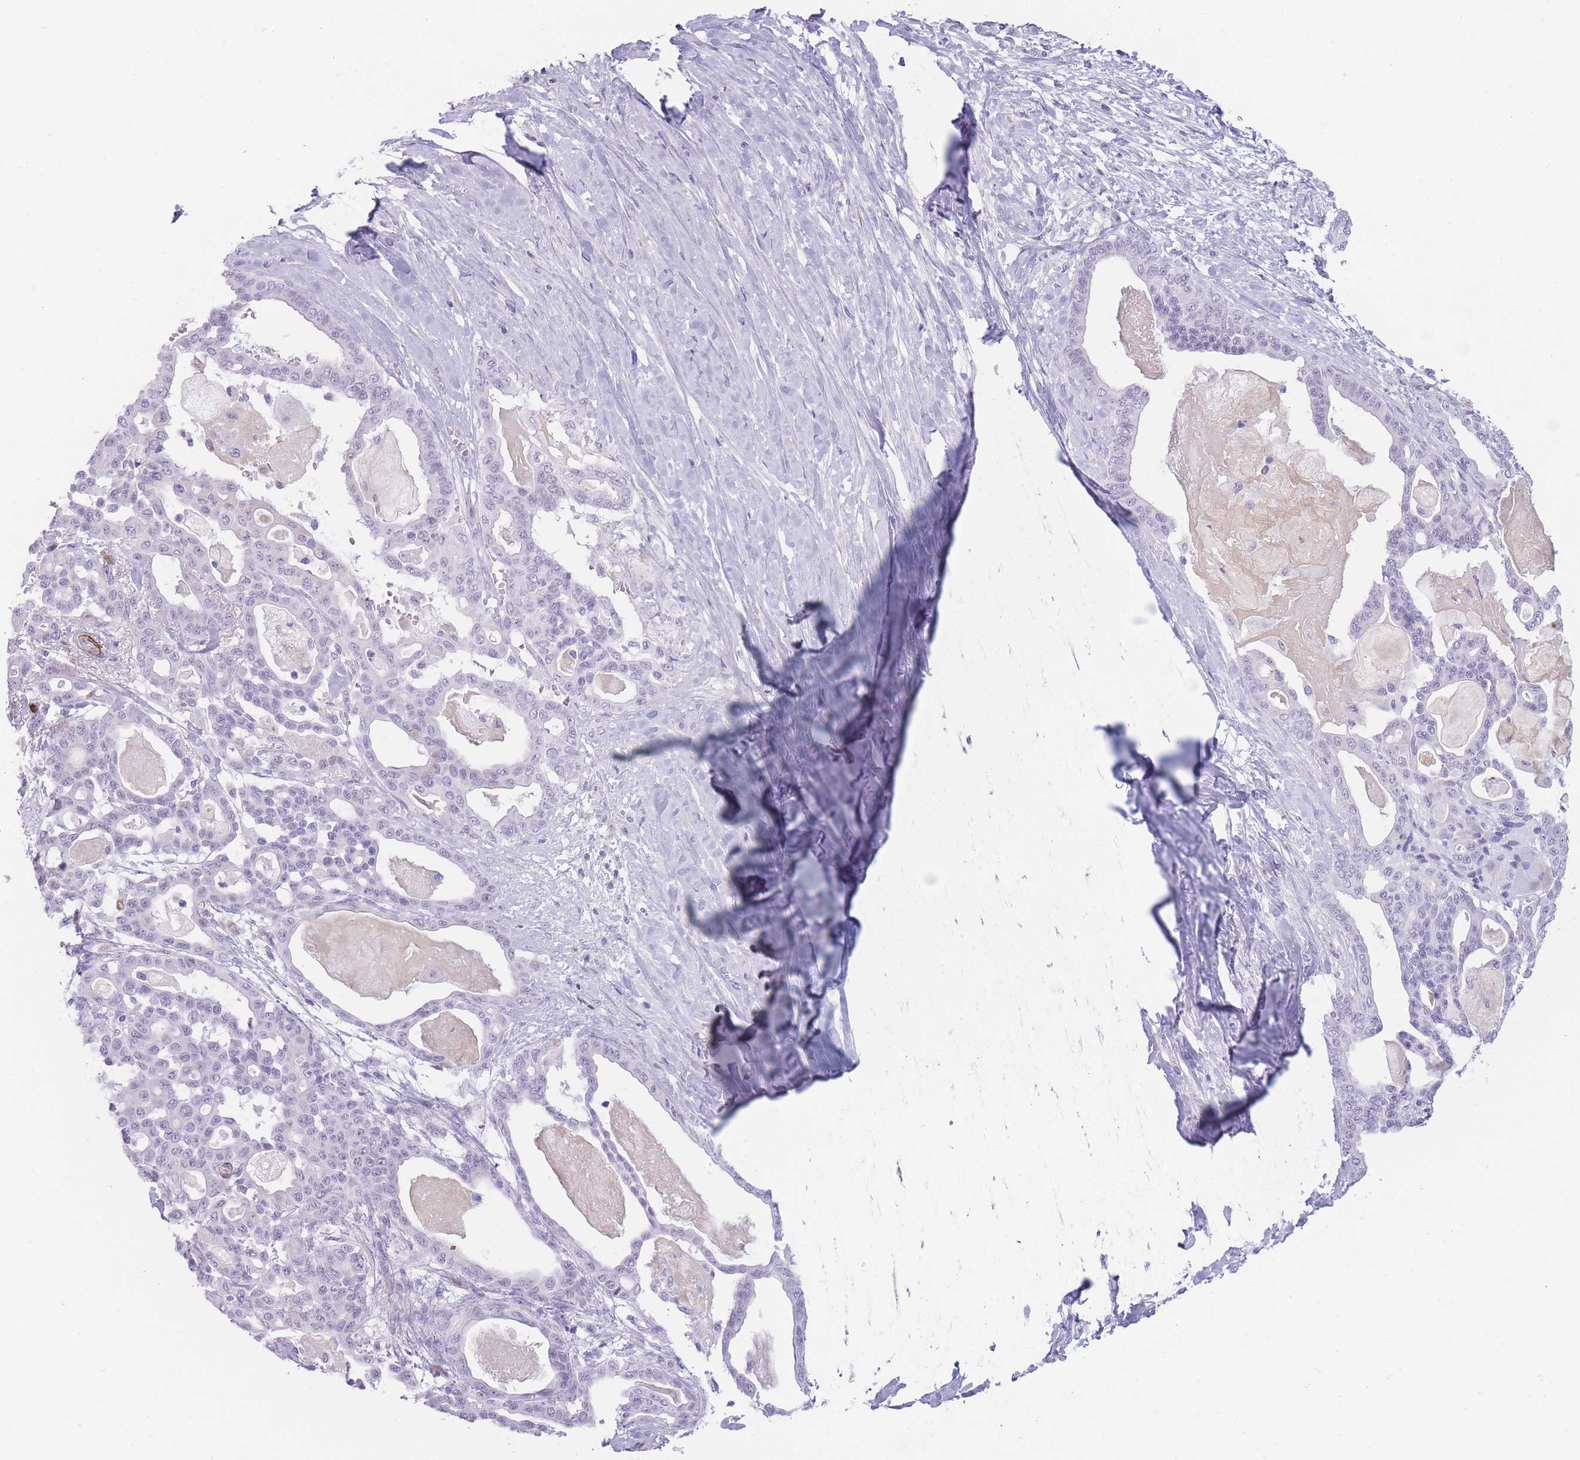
{"staining": {"intensity": "negative", "quantity": "none", "location": "none"}, "tissue": "pancreatic cancer", "cell_type": "Tumor cells", "image_type": "cancer", "snomed": [{"axis": "morphology", "description": "Adenocarcinoma, NOS"}, {"axis": "topography", "description": "Pancreas"}], "caption": "This is an immunohistochemistry (IHC) photomicrograph of pancreatic cancer. There is no expression in tumor cells.", "gene": "IFNA6", "patient": {"sex": "male", "age": 63}}